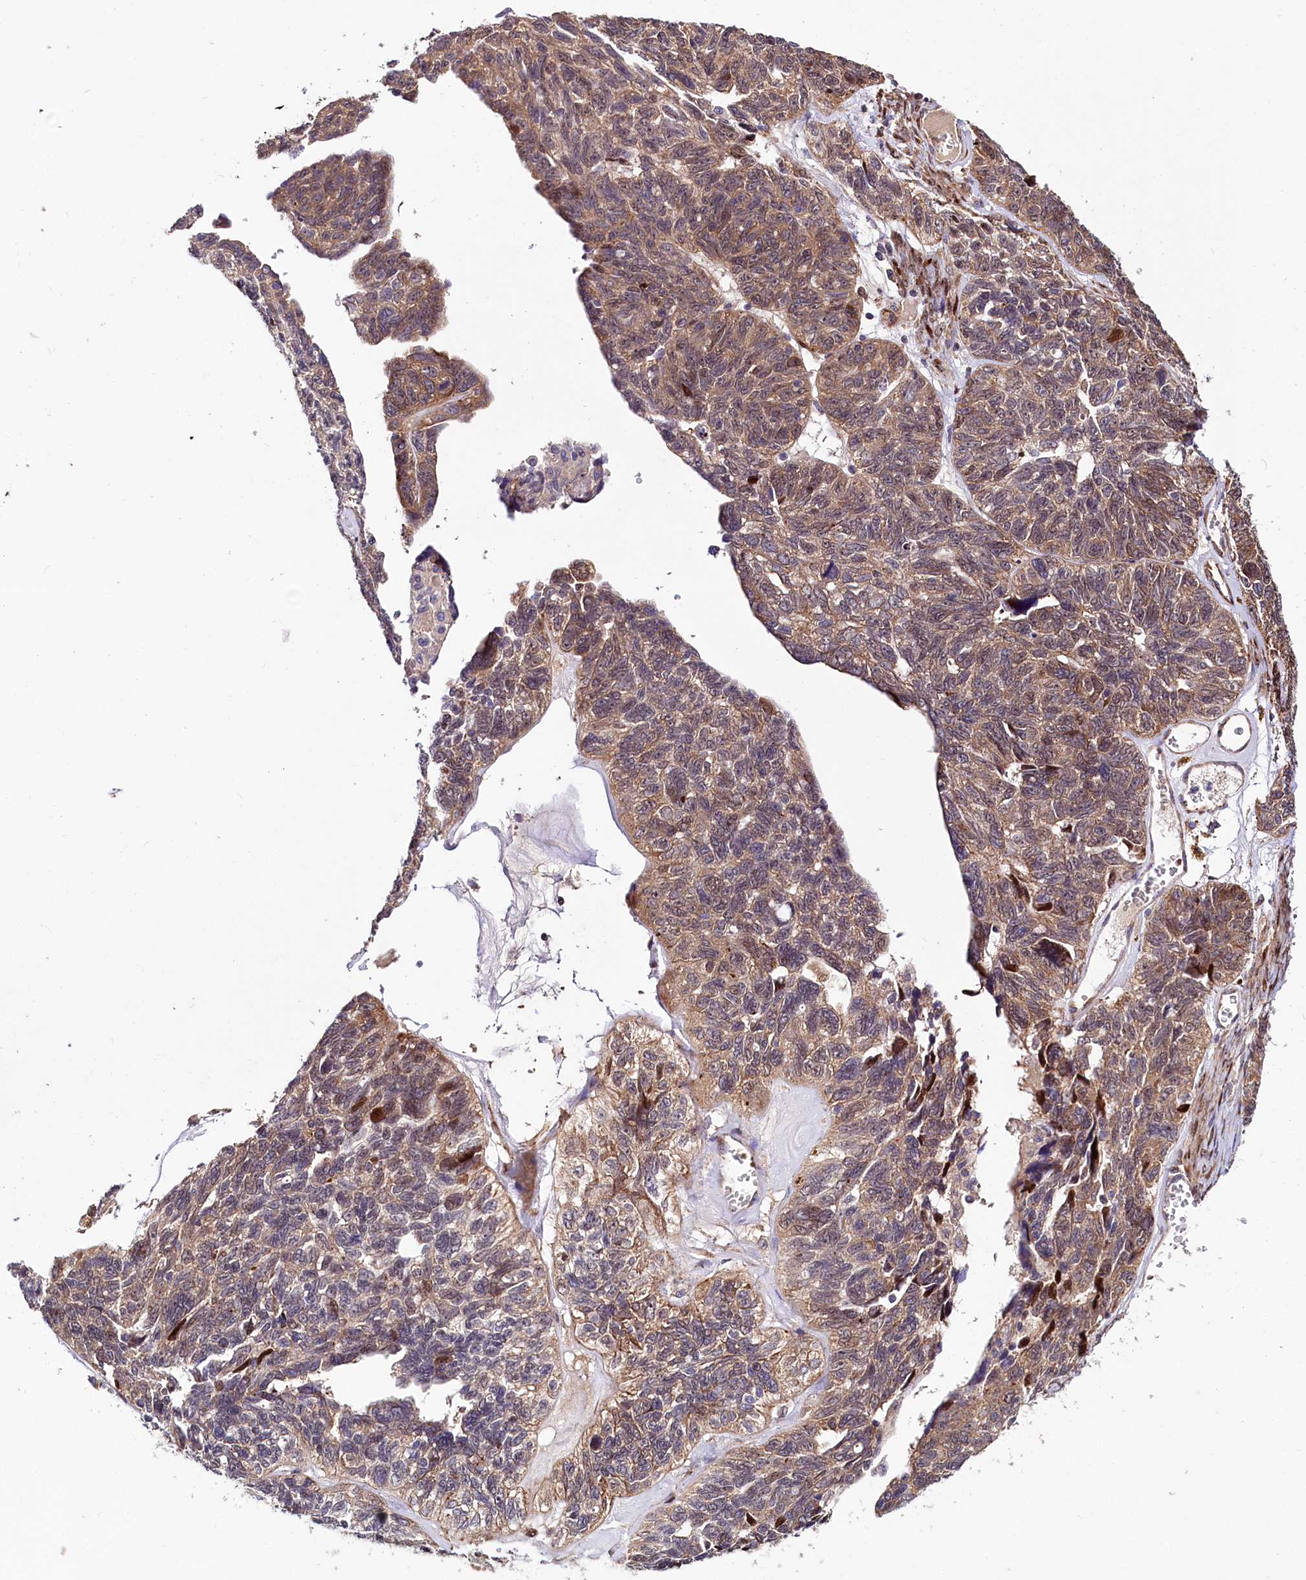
{"staining": {"intensity": "moderate", "quantity": ">75%", "location": "cytoplasmic/membranous,nuclear"}, "tissue": "ovarian cancer", "cell_type": "Tumor cells", "image_type": "cancer", "snomed": [{"axis": "morphology", "description": "Cystadenocarcinoma, serous, NOS"}, {"axis": "topography", "description": "Ovary"}], "caption": "DAB immunohistochemical staining of human ovarian cancer (serous cystadenocarcinoma) demonstrates moderate cytoplasmic/membranous and nuclear protein staining in approximately >75% of tumor cells. The staining is performed using DAB (3,3'-diaminobenzidine) brown chromogen to label protein expression. The nuclei are counter-stained blue using hematoxylin.", "gene": "PDZRN3", "patient": {"sex": "female", "age": 79}}